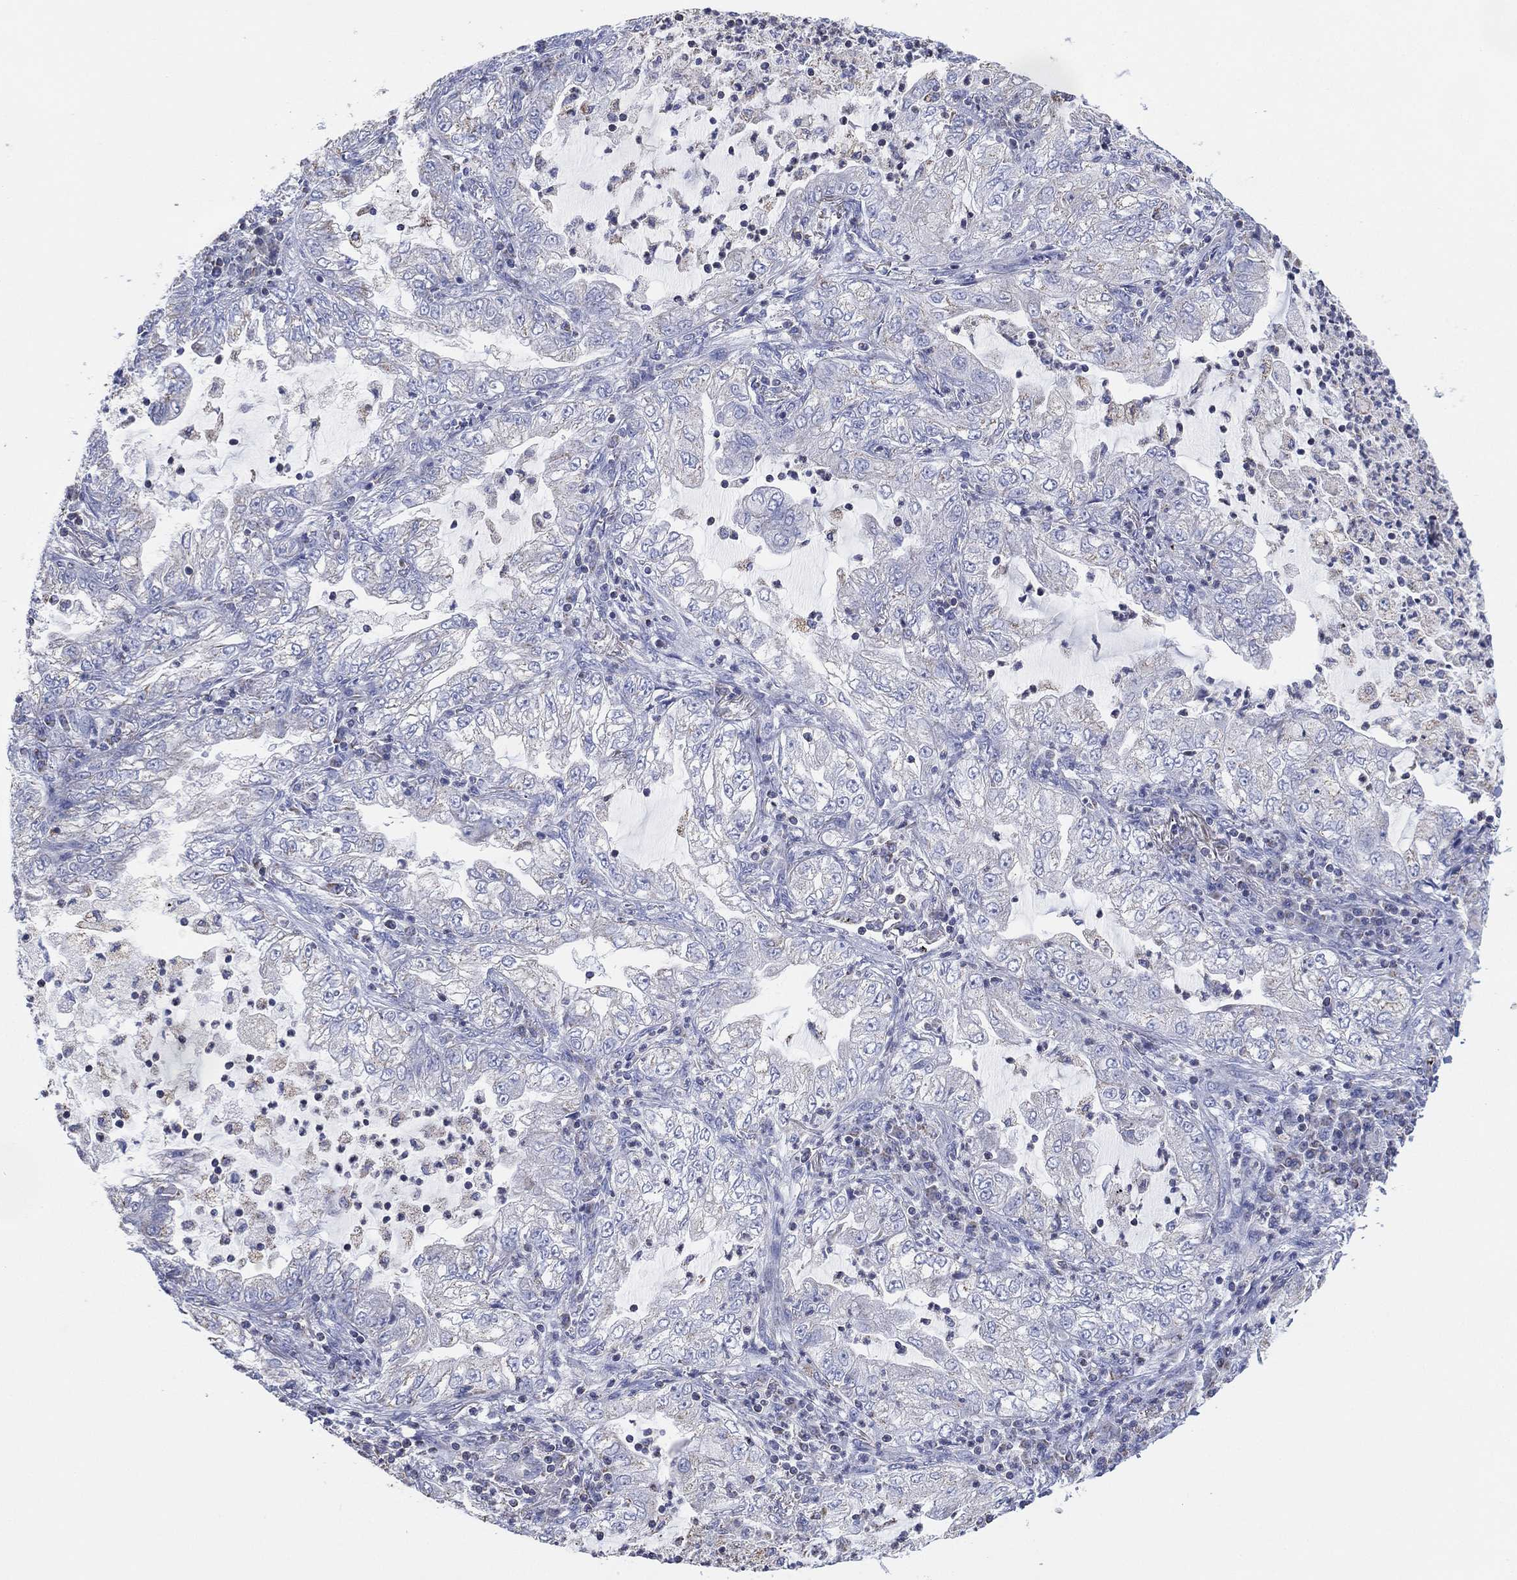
{"staining": {"intensity": "negative", "quantity": "none", "location": "none"}, "tissue": "lung cancer", "cell_type": "Tumor cells", "image_type": "cancer", "snomed": [{"axis": "morphology", "description": "Adenocarcinoma, NOS"}, {"axis": "topography", "description": "Lung"}], "caption": "Histopathology image shows no protein positivity in tumor cells of adenocarcinoma (lung) tissue. (Stains: DAB immunohistochemistry with hematoxylin counter stain, Microscopy: brightfield microscopy at high magnification).", "gene": "CFTR", "patient": {"sex": "female", "age": 73}}